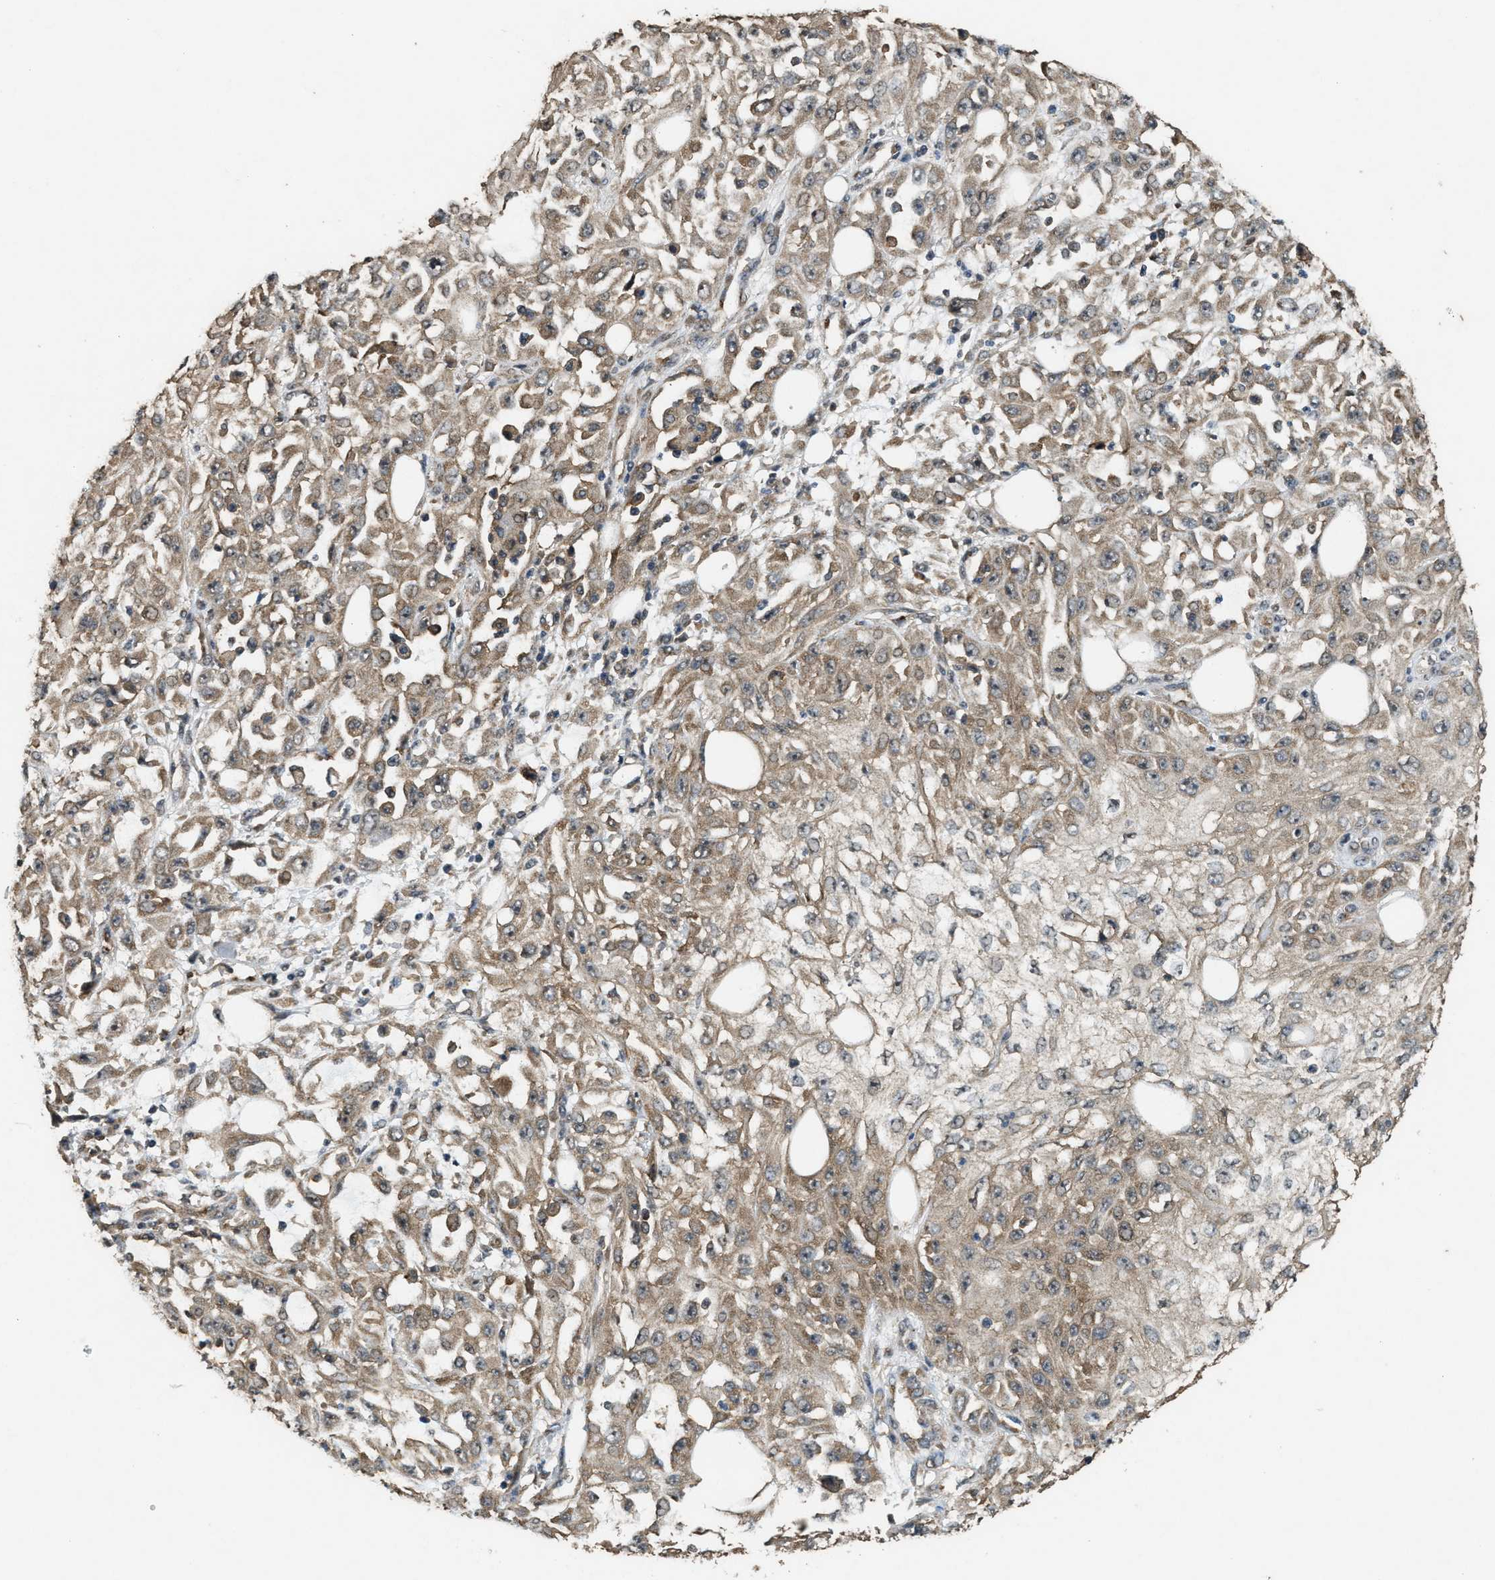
{"staining": {"intensity": "moderate", "quantity": ">75%", "location": "cytoplasmic/membranous"}, "tissue": "skin cancer", "cell_type": "Tumor cells", "image_type": "cancer", "snomed": [{"axis": "morphology", "description": "Squamous cell carcinoma, NOS"}, {"axis": "morphology", "description": "Squamous cell carcinoma, metastatic, NOS"}, {"axis": "topography", "description": "Skin"}, {"axis": "topography", "description": "Lymph node"}], "caption": "DAB (3,3'-diaminobenzidine) immunohistochemical staining of human skin cancer (squamous cell carcinoma) shows moderate cytoplasmic/membranous protein expression in approximately >75% of tumor cells.", "gene": "ARHGEF5", "patient": {"sex": "male", "age": 75}}